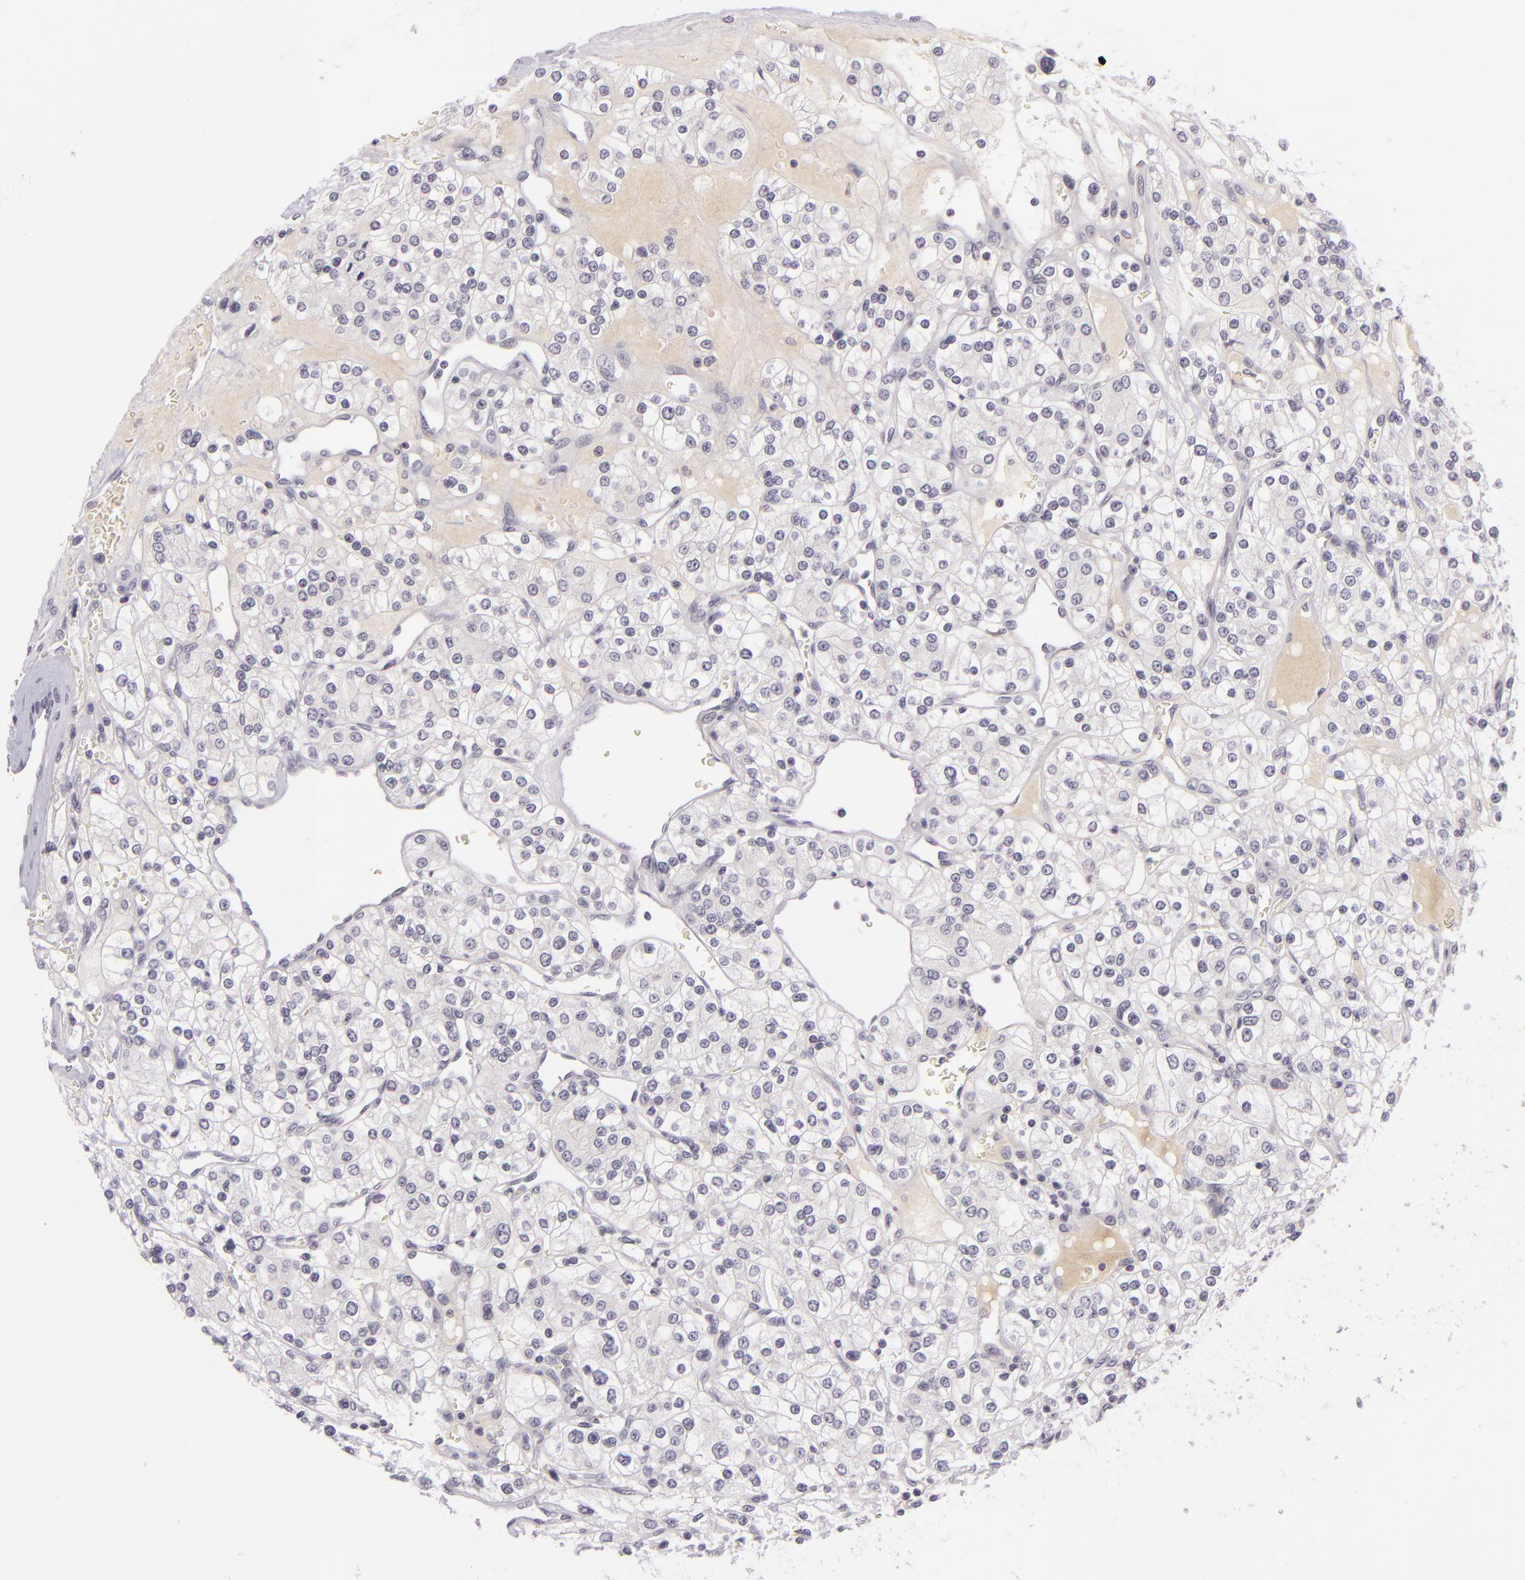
{"staining": {"intensity": "negative", "quantity": "none", "location": "none"}, "tissue": "renal cancer", "cell_type": "Tumor cells", "image_type": "cancer", "snomed": [{"axis": "morphology", "description": "Adenocarcinoma, NOS"}, {"axis": "topography", "description": "Kidney"}], "caption": "IHC of renal adenocarcinoma demonstrates no staining in tumor cells.", "gene": "DAG1", "patient": {"sex": "female", "age": 62}}